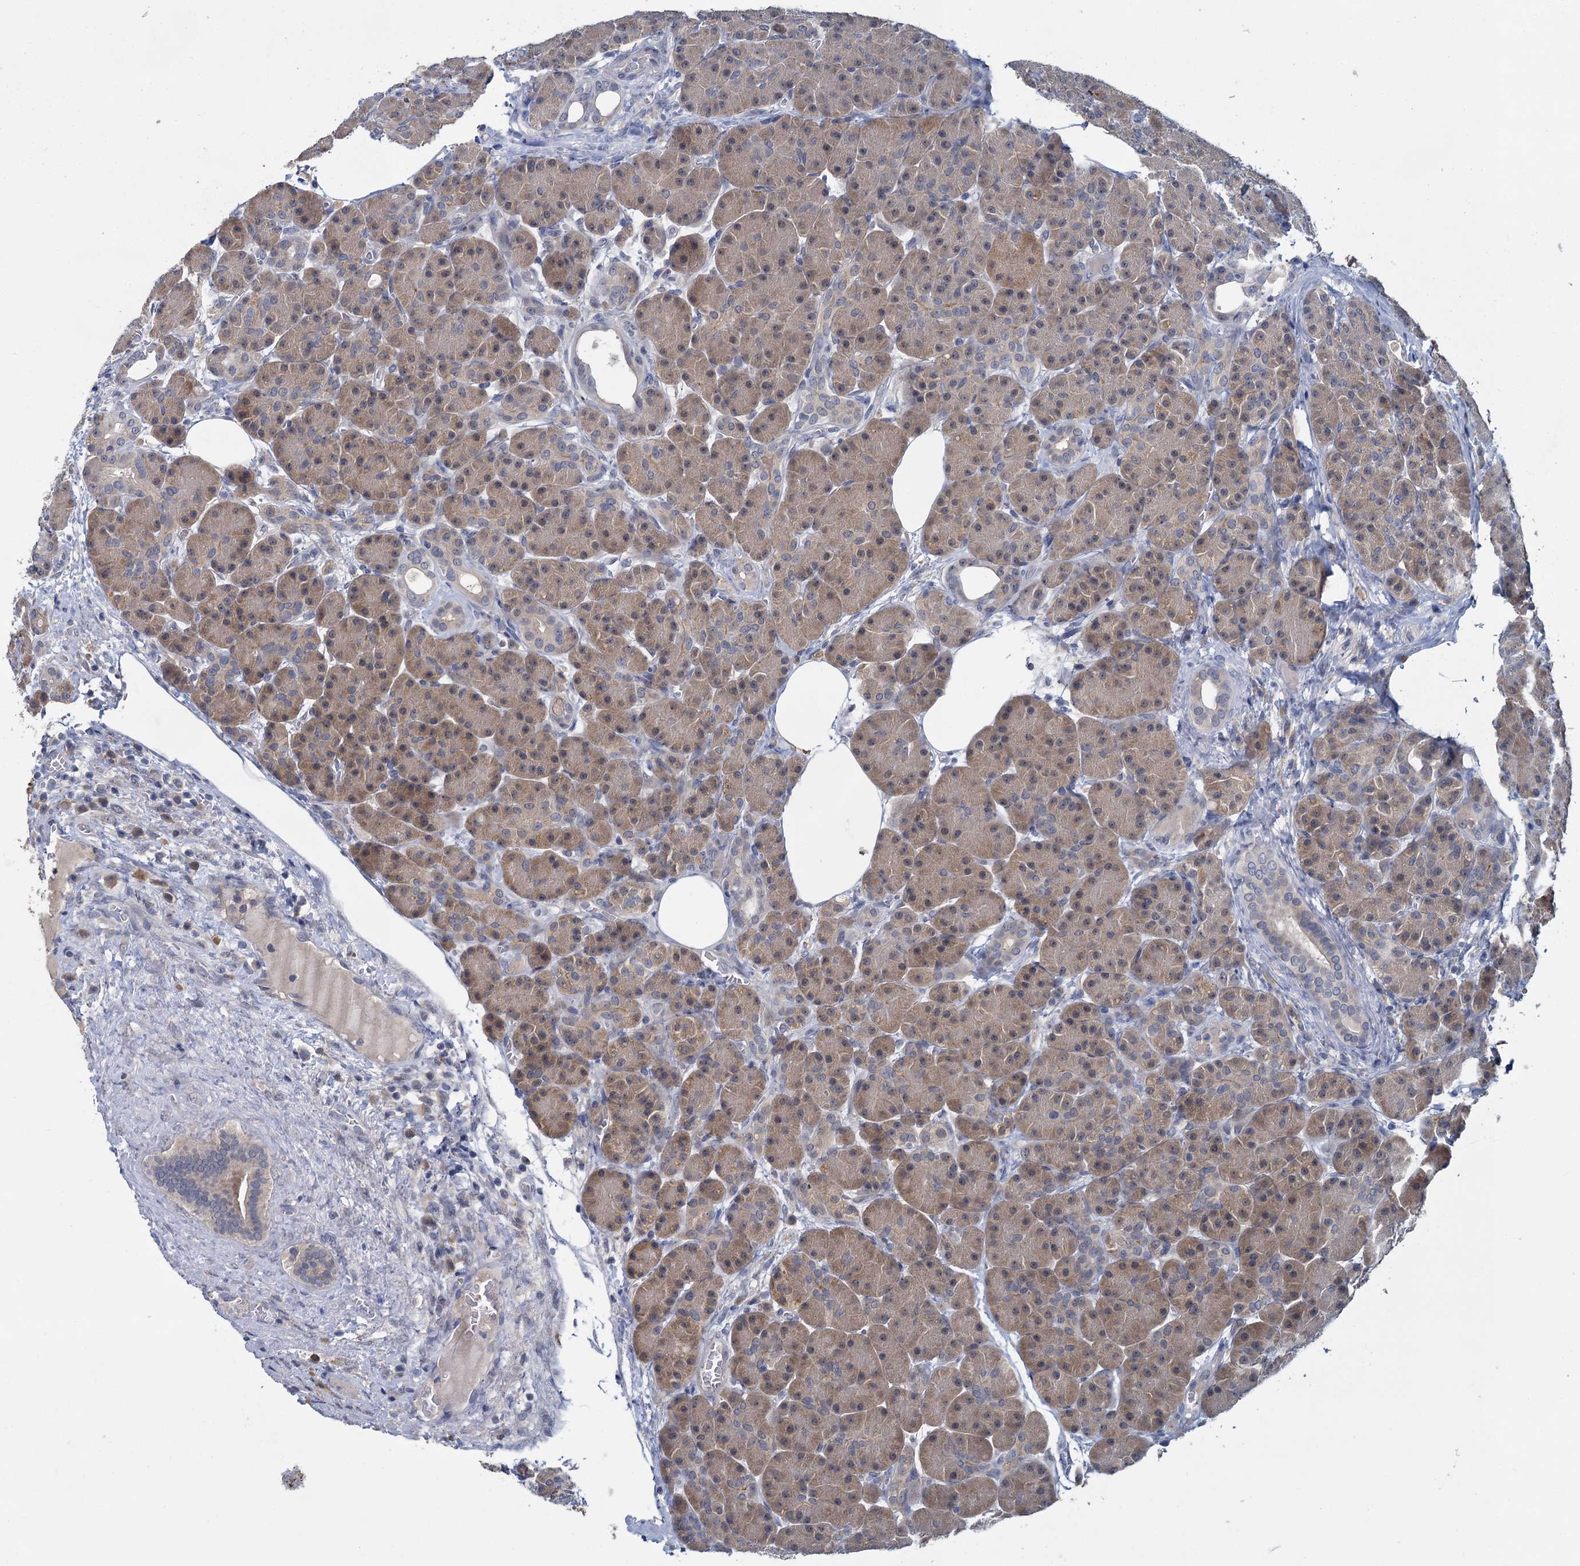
{"staining": {"intensity": "moderate", "quantity": "<25%", "location": "cytoplasmic/membranous"}, "tissue": "pancreas", "cell_type": "Exocrine glandular cells", "image_type": "normal", "snomed": [{"axis": "morphology", "description": "Normal tissue, NOS"}, {"axis": "topography", "description": "Pancreas"}], "caption": "Exocrine glandular cells exhibit low levels of moderate cytoplasmic/membranous positivity in about <25% of cells in benign human pancreas.", "gene": "ANKRD42", "patient": {"sex": "male", "age": 63}}